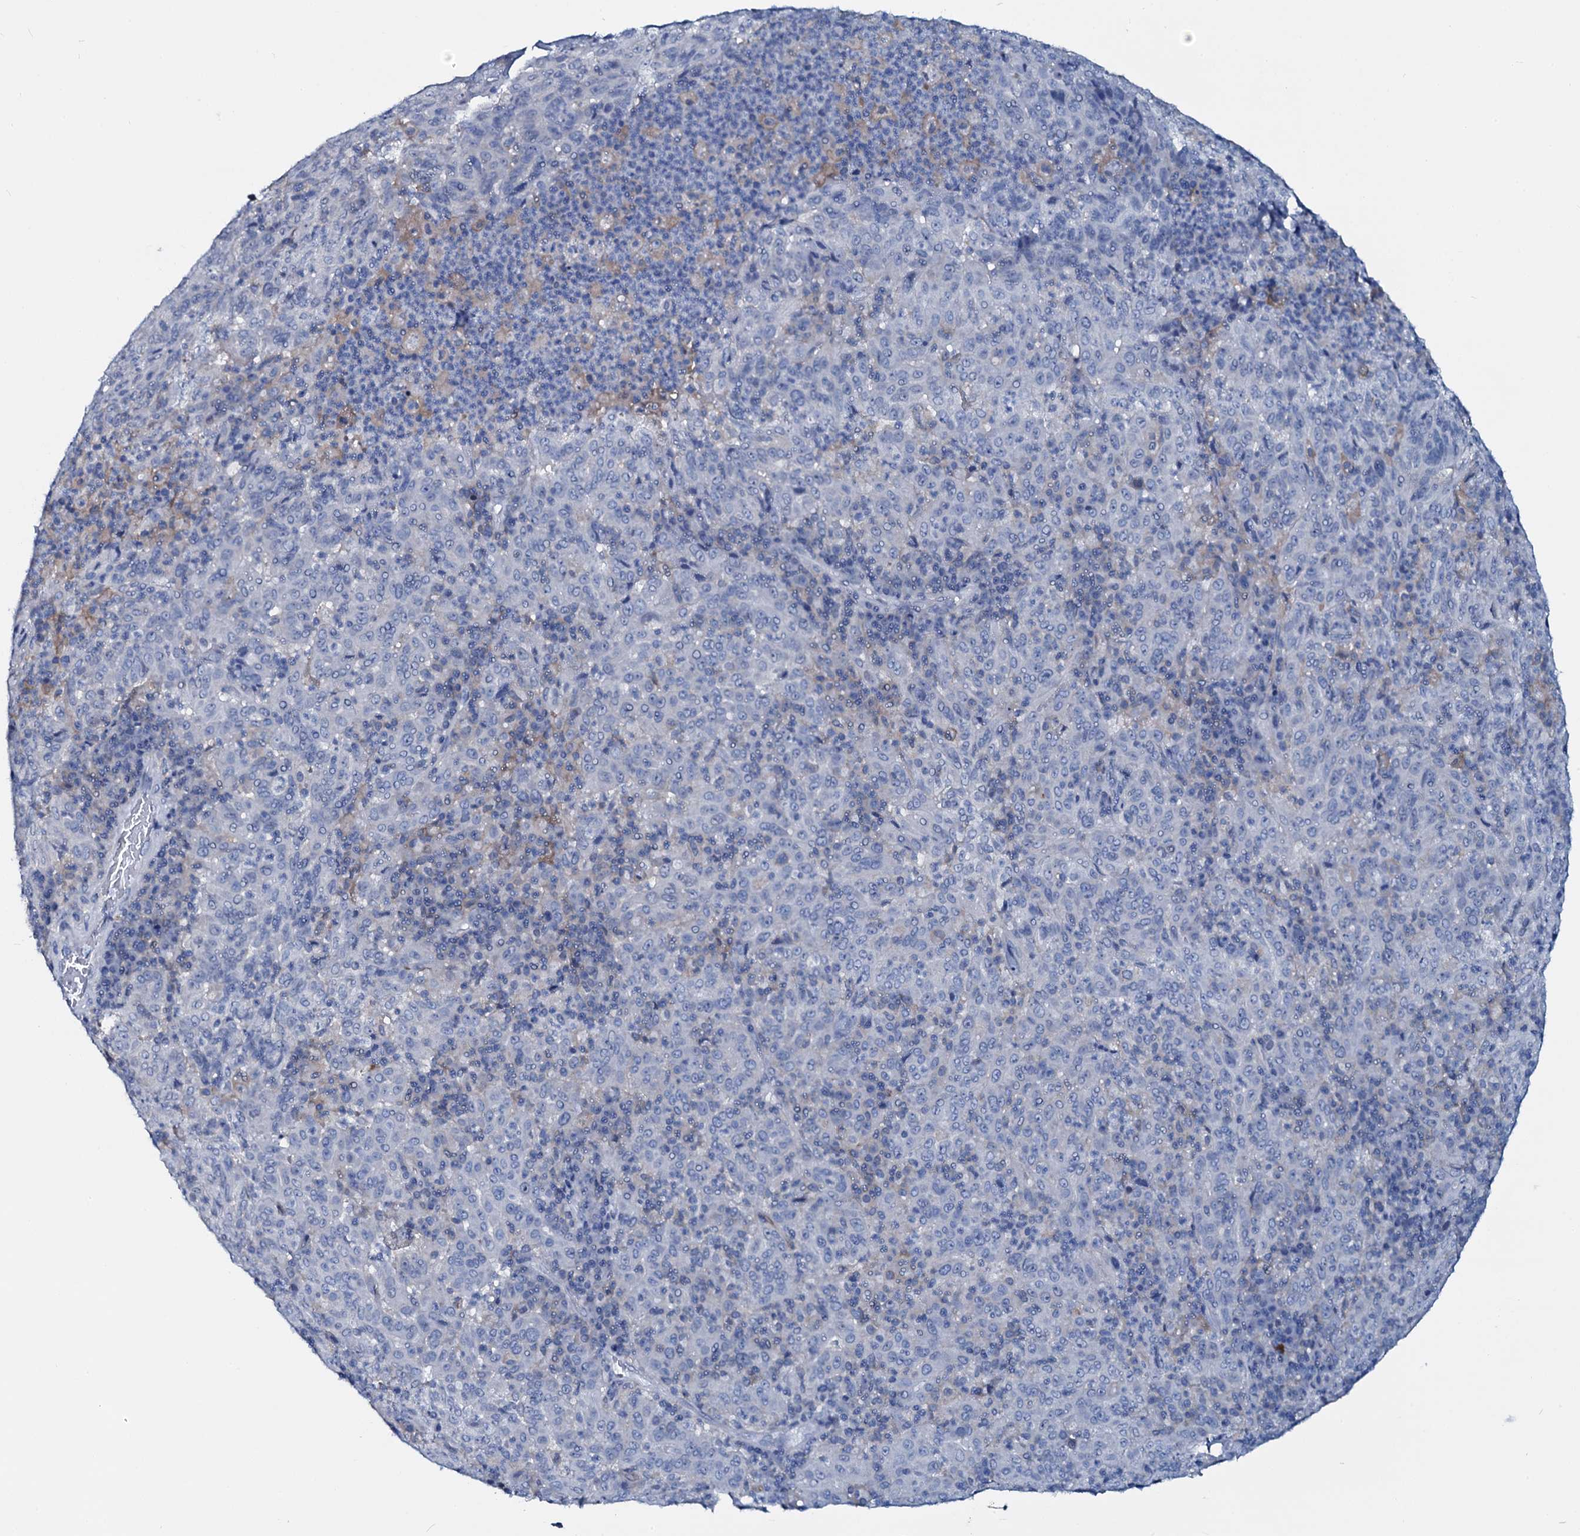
{"staining": {"intensity": "negative", "quantity": "none", "location": "none"}, "tissue": "pancreatic cancer", "cell_type": "Tumor cells", "image_type": "cancer", "snomed": [{"axis": "morphology", "description": "Adenocarcinoma, NOS"}, {"axis": "topography", "description": "Pancreas"}], "caption": "This is an IHC image of adenocarcinoma (pancreatic). There is no staining in tumor cells.", "gene": "SLC4A7", "patient": {"sex": "male", "age": 63}}